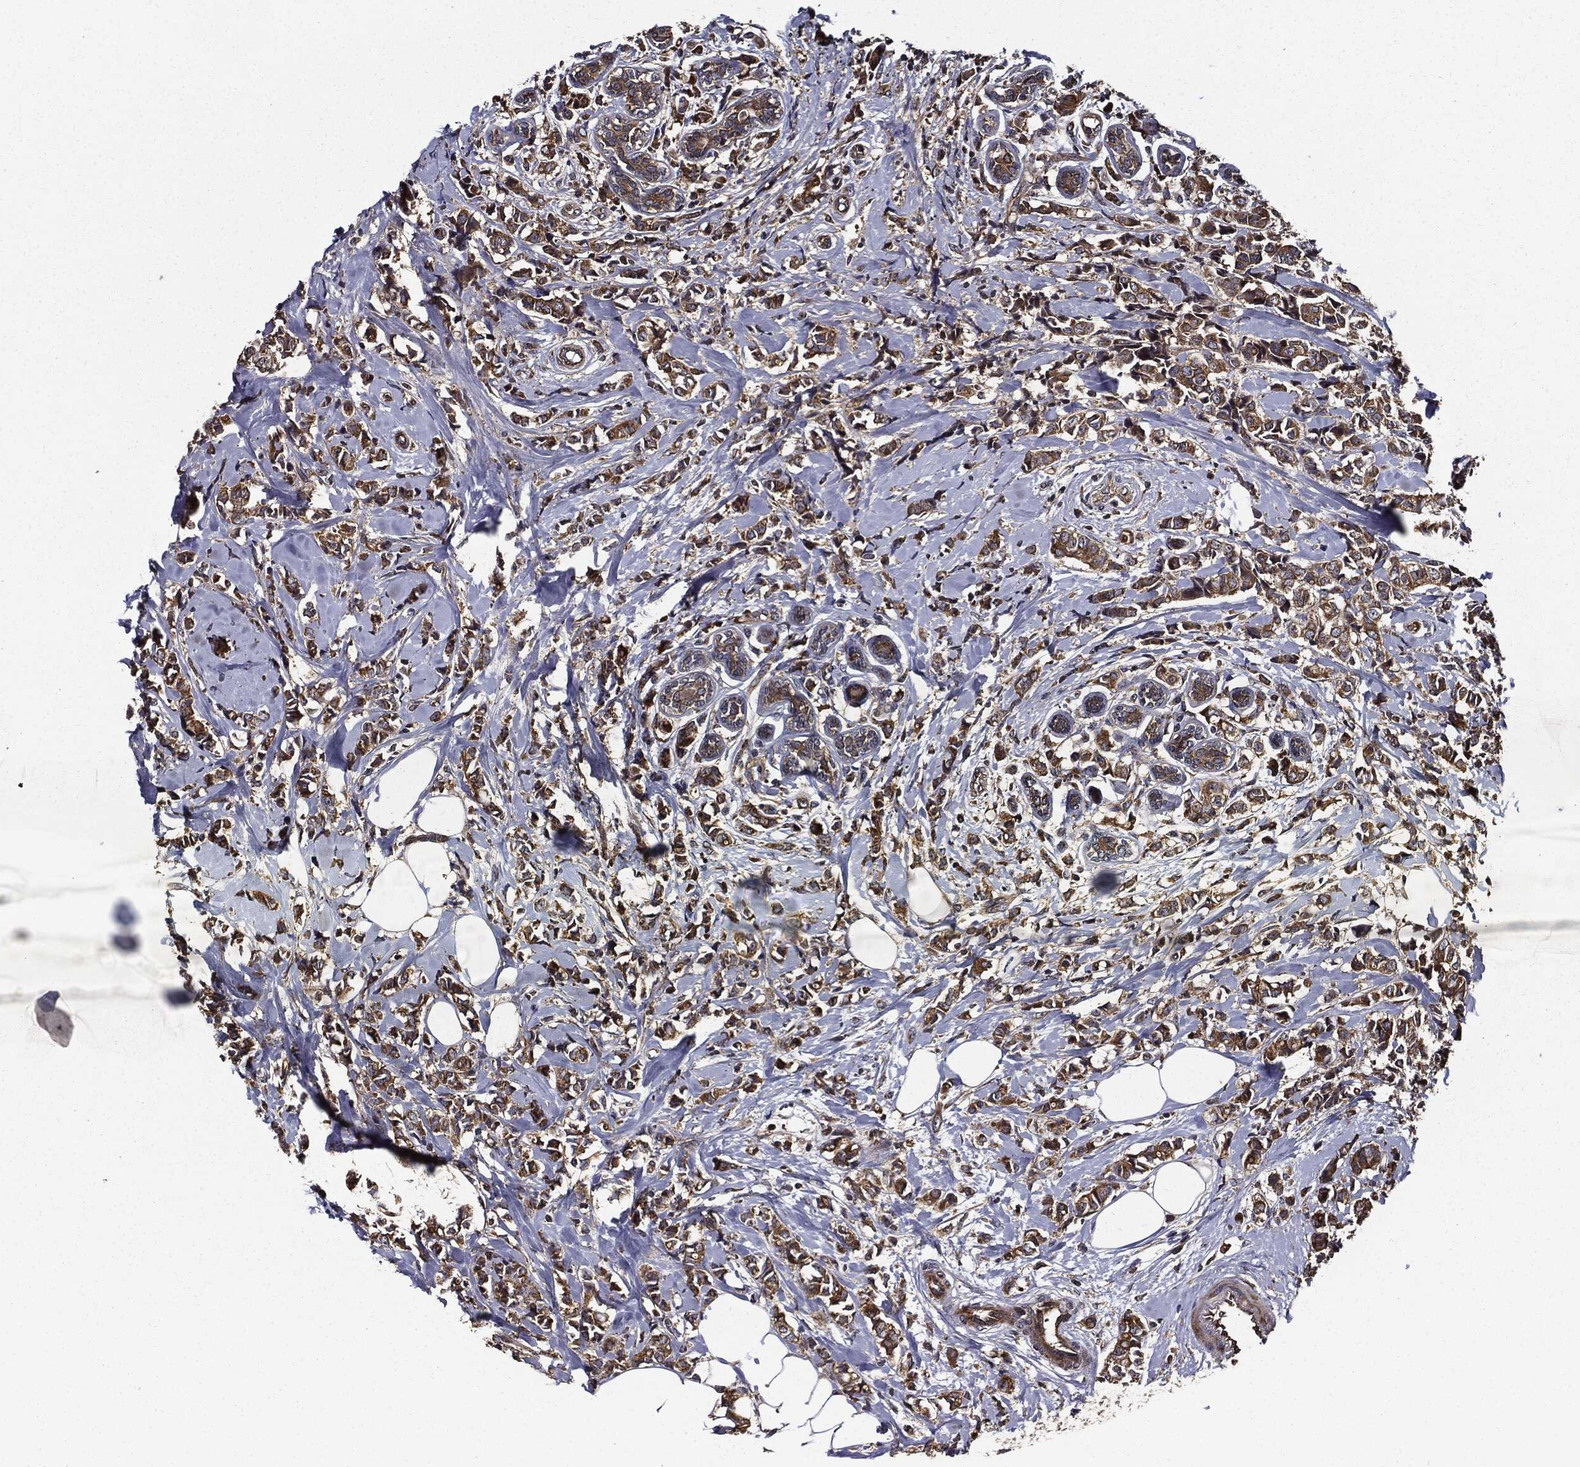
{"staining": {"intensity": "moderate", "quantity": "<25%", "location": "cytoplasmic/membranous"}, "tissue": "breast cancer", "cell_type": "Tumor cells", "image_type": "cancer", "snomed": [{"axis": "morphology", "description": "Normal tissue, NOS"}, {"axis": "morphology", "description": "Duct carcinoma"}, {"axis": "topography", "description": "Breast"}], "caption": "Moderate cytoplasmic/membranous expression is present in approximately <25% of tumor cells in breast cancer.", "gene": "HTT", "patient": {"sex": "female", "age": 44}}